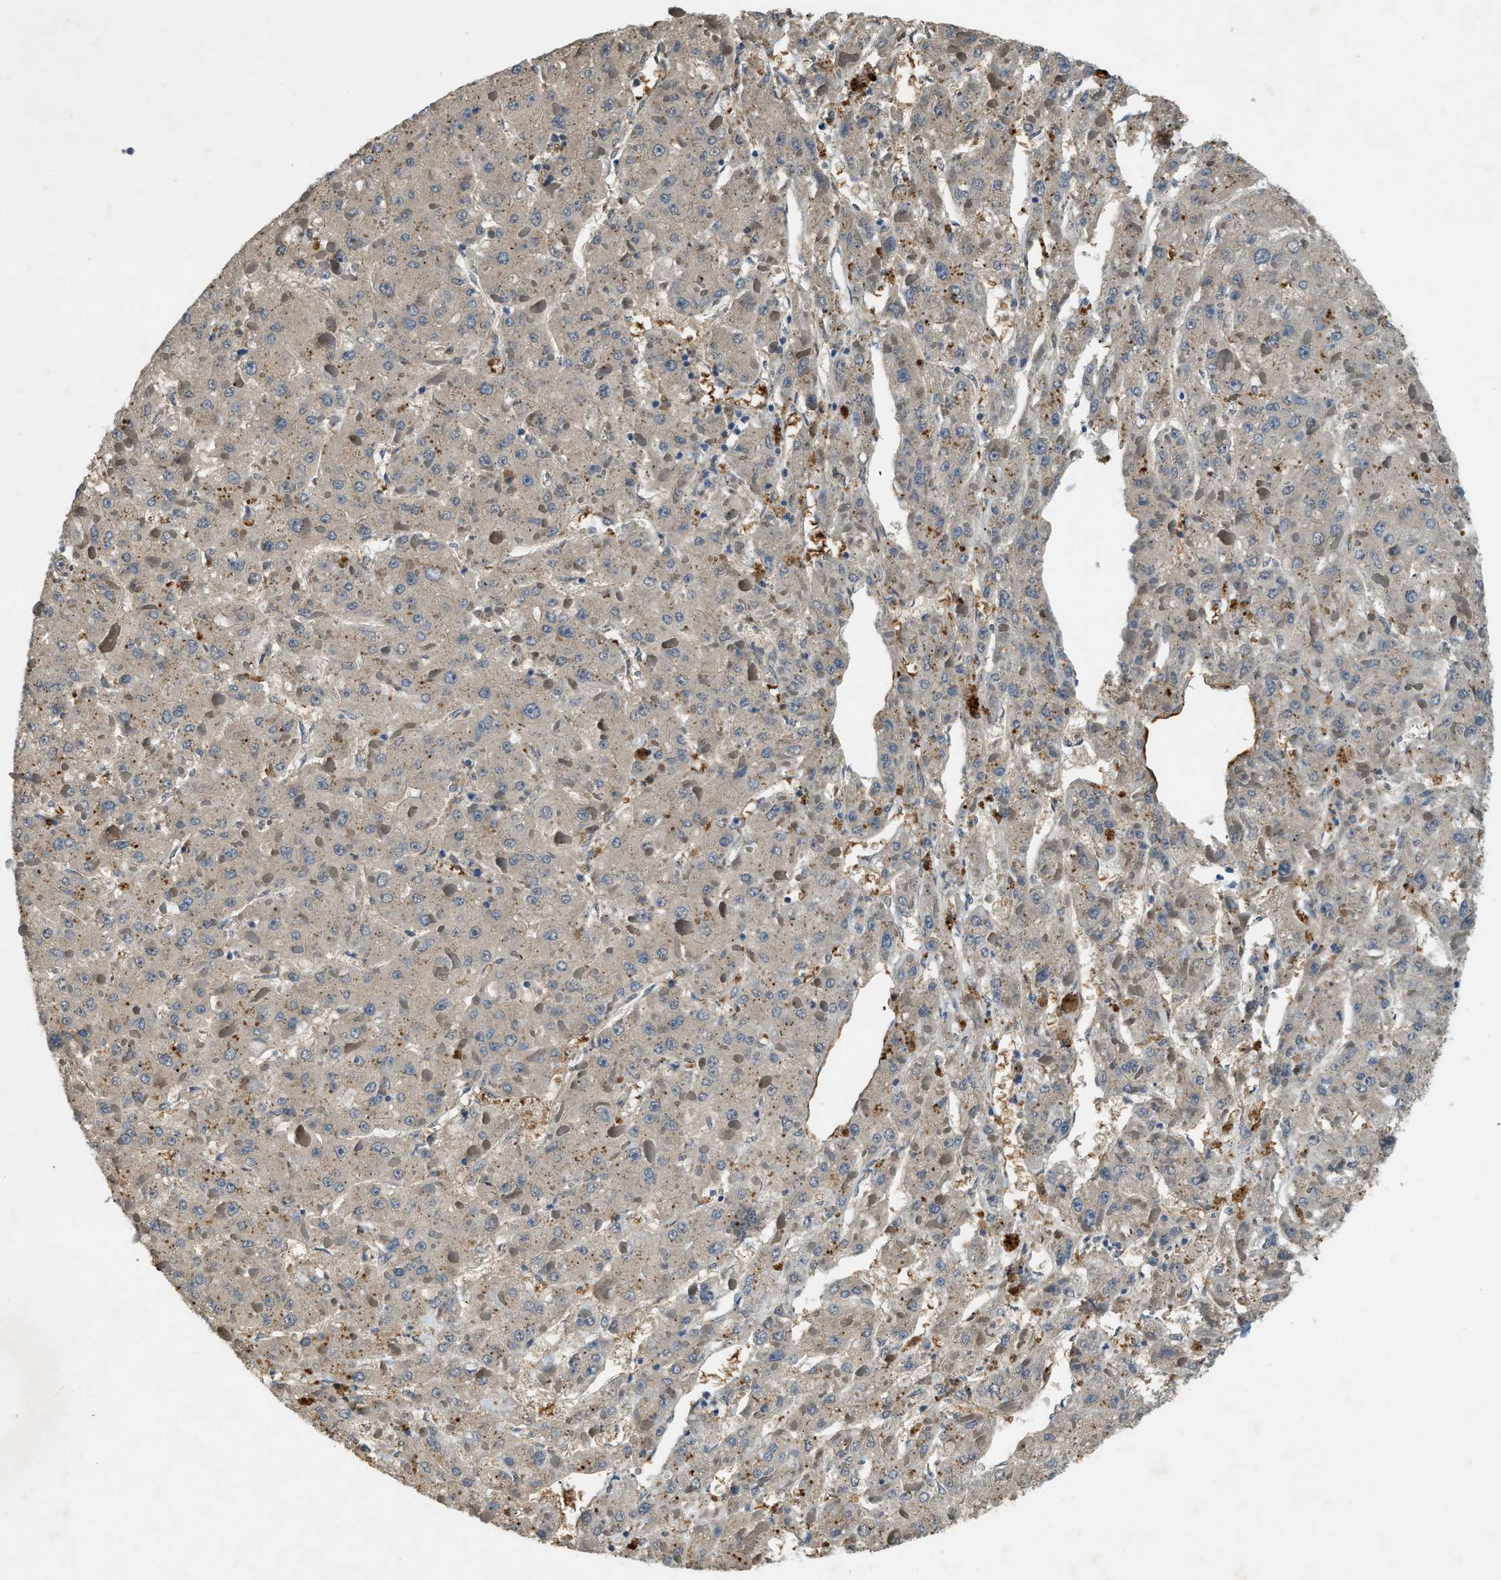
{"staining": {"intensity": "weak", "quantity": "<25%", "location": "cytoplasmic/membranous"}, "tissue": "liver cancer", "cell_type": "Tumor cells", "image_type": "cancer", "snomed": [{"axis": "morphology", "description": "Carcinoma, Hepatocellular, NOS"}, {"axis": "topography", "description": "Liver"}], "caption": "DAB (3,3'-diaminobenzidine) immunohistochemical staining of liver hepatocellular carcinoma shows no significant positivity in tumor cells.", "gene": "CFLAR", "patient": {"sex": "female", "age": 73}}